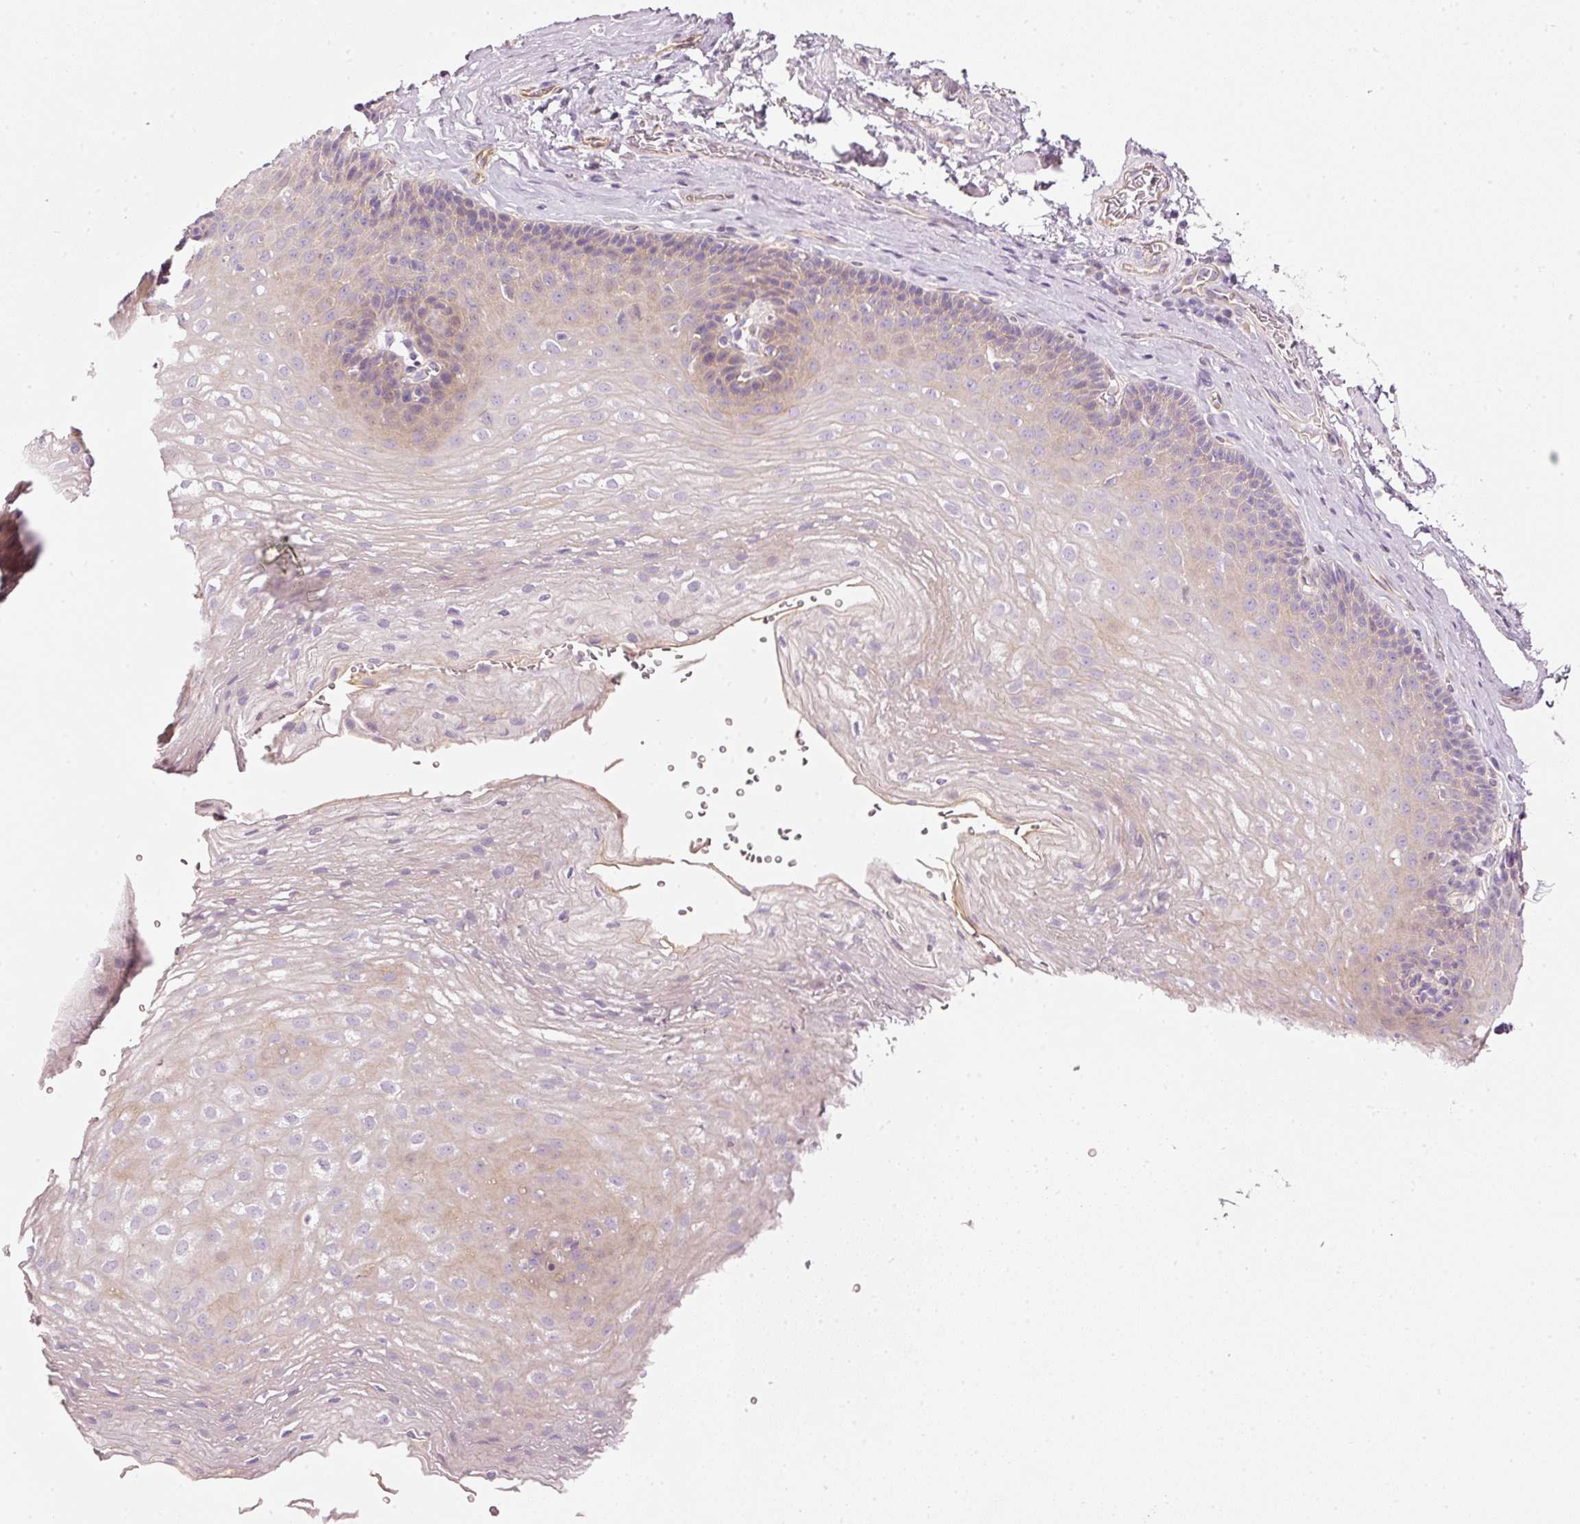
{"staining": {"intensity": "negative", "quantity": "none", "location": "none"}, "tissue": "esophagus", "cell_type": "Squamous epithelial cells", "image_type": "normal", "snomed": [{"axis": "morphology", "description": "Normal tissue, NOS"}, {"axis": "topography", "description": "Esophagus"}], "caption": "High power microscopy photomicrograph of an IHC micrograph of unremarkable esophagus, revealing no significant staining in squamous epithelial cells.", "gene": "OSR2", "patient": {"sex": "female", "age": 66}}